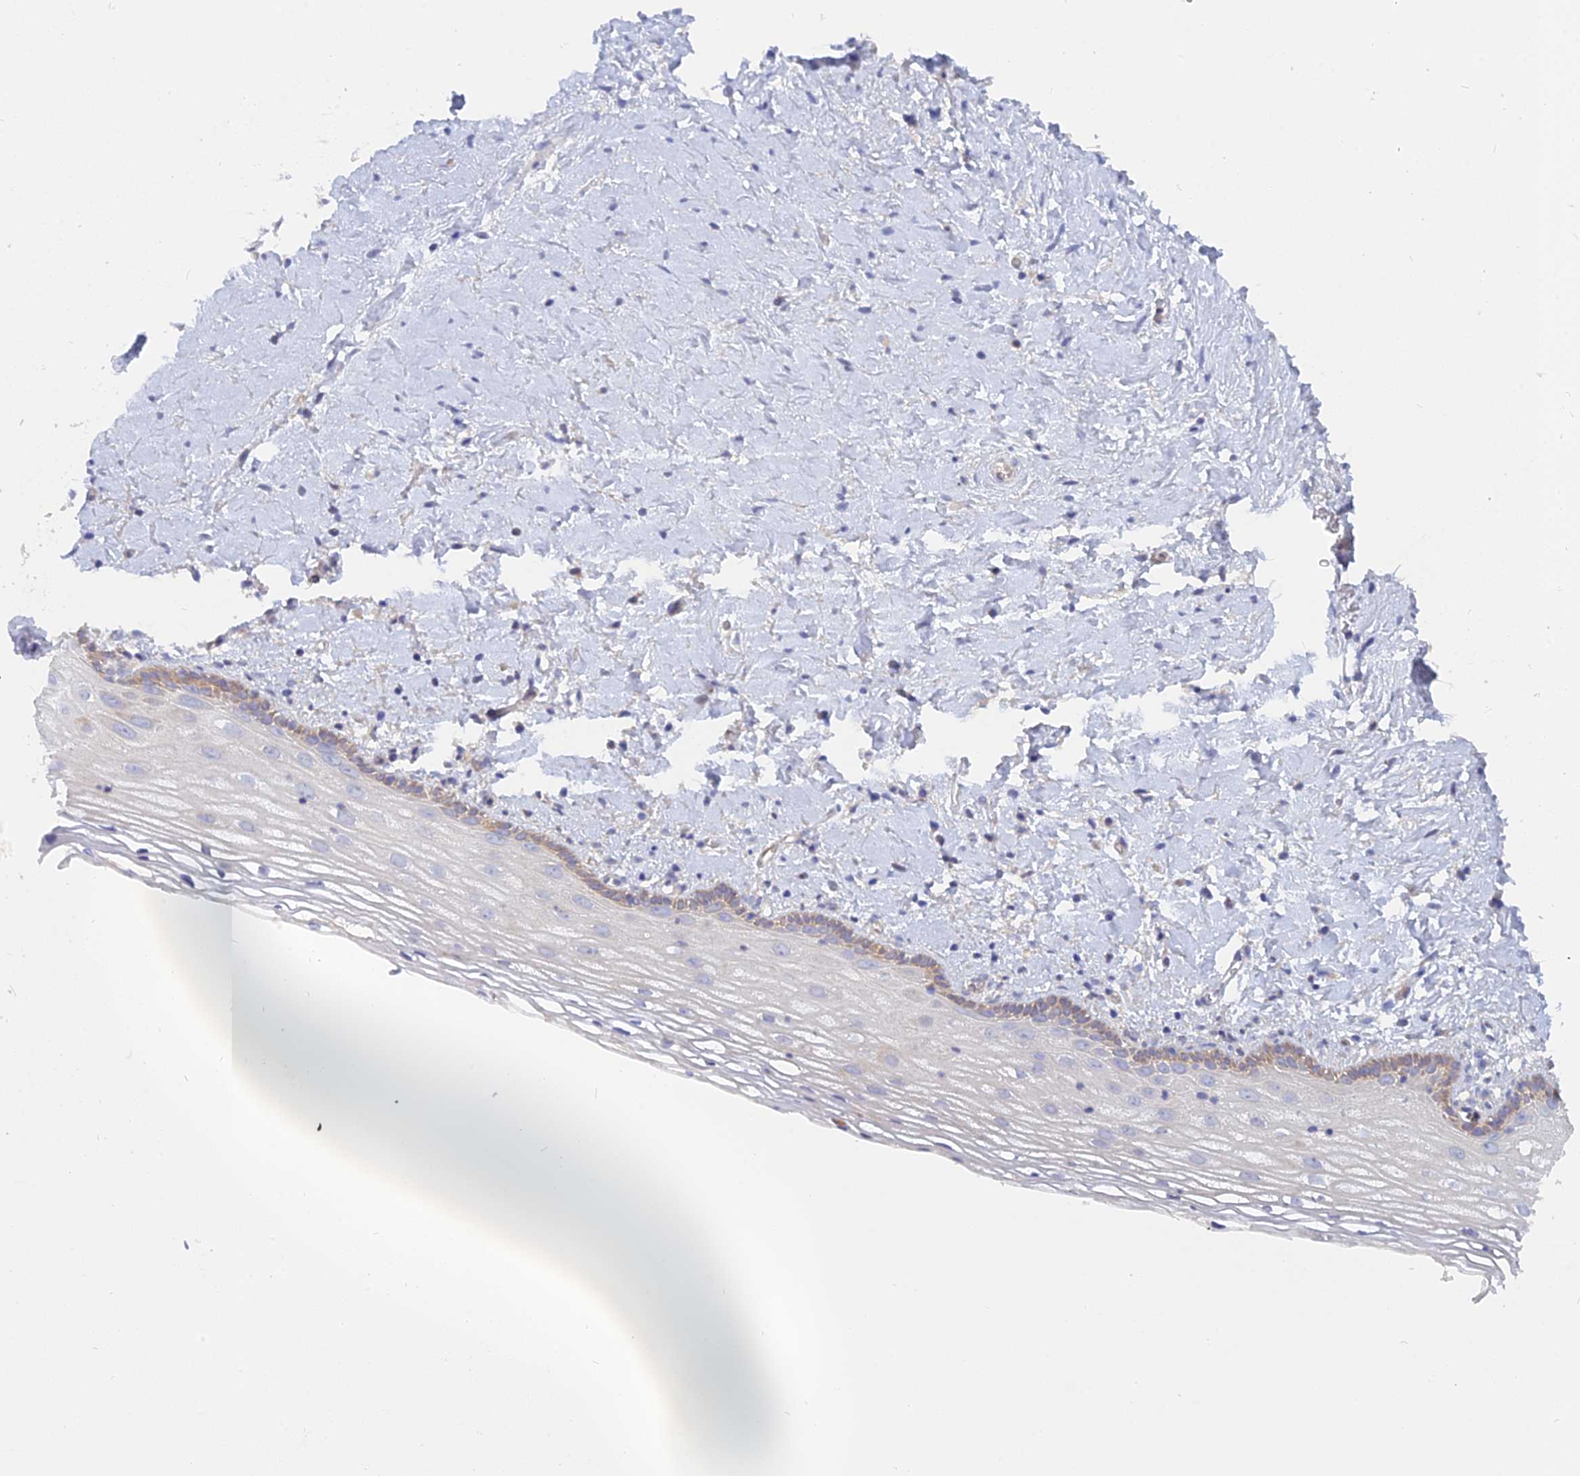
{"staining": {"intensity": "weak", "quantity": "25%-75%", "location": "cytoplasmic/membranous"}, "tissue": "vagina", "cell_type": "Squamous epithelial cells", "image_type": "normal", "snomed": [{"axis": "morphology", "description": "Normal tissue, NOS"}, {"axis": "morphology", "description": "Adenocarcinoma, NOS"}, {"axis": "topography", "description": "Rectum"}, {"axis": "topography", "description": "Vagina"}], "caption": "Vagina stained for a protein reveals weak cytoplasmic/membranous positivity in squamous epithelial cells.", "gene": "CACNA1B", "patient": {"sex": "female", "age": 71}}